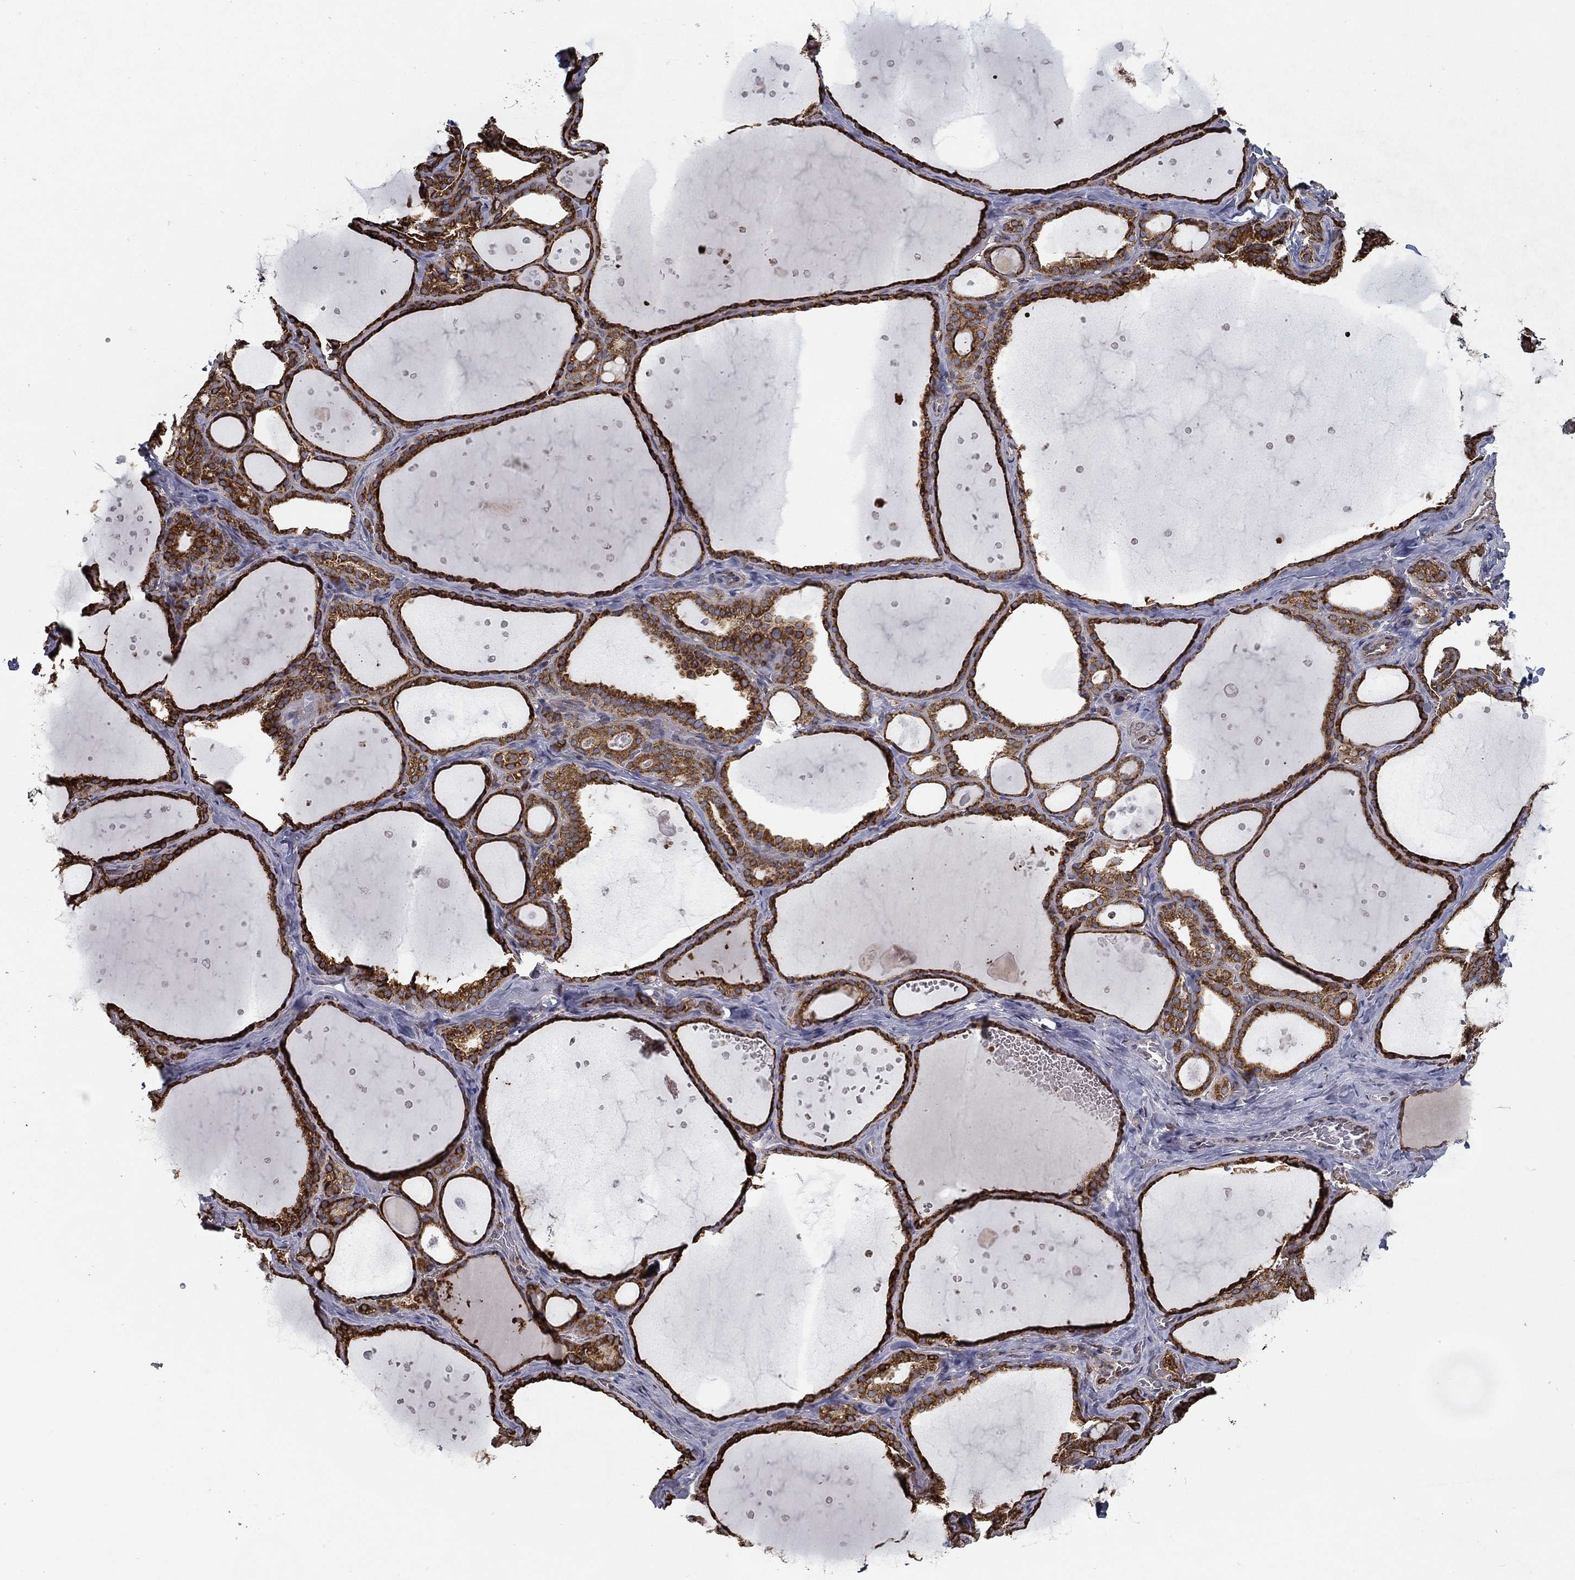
{"staining": {"intensity": "strong", "quantity": ">75%", "location": "cytoplasmic/membranous"}, "tissue": "thyroid gland", "cell_type": "Glandular cells", "image_type": "normal", "snomed": [{"axis": "morphology", "description": "Normal tissue, NOS"}, {"axis": "topography", "description": "Thyroid gland"}], "caption": "Immunohistochemistry (IHC) photomicrograph of benign thyroid gland: human thyroid gland stained using immunohistochemistry exhibits high levels of strong protein expression localized specifically in the cytoplasmic/membranous of glandular cells, appearing as a cytoplasmic/membranous brown color.", "gene": "MT", "patient": {"sex": "male", "age": 63}}